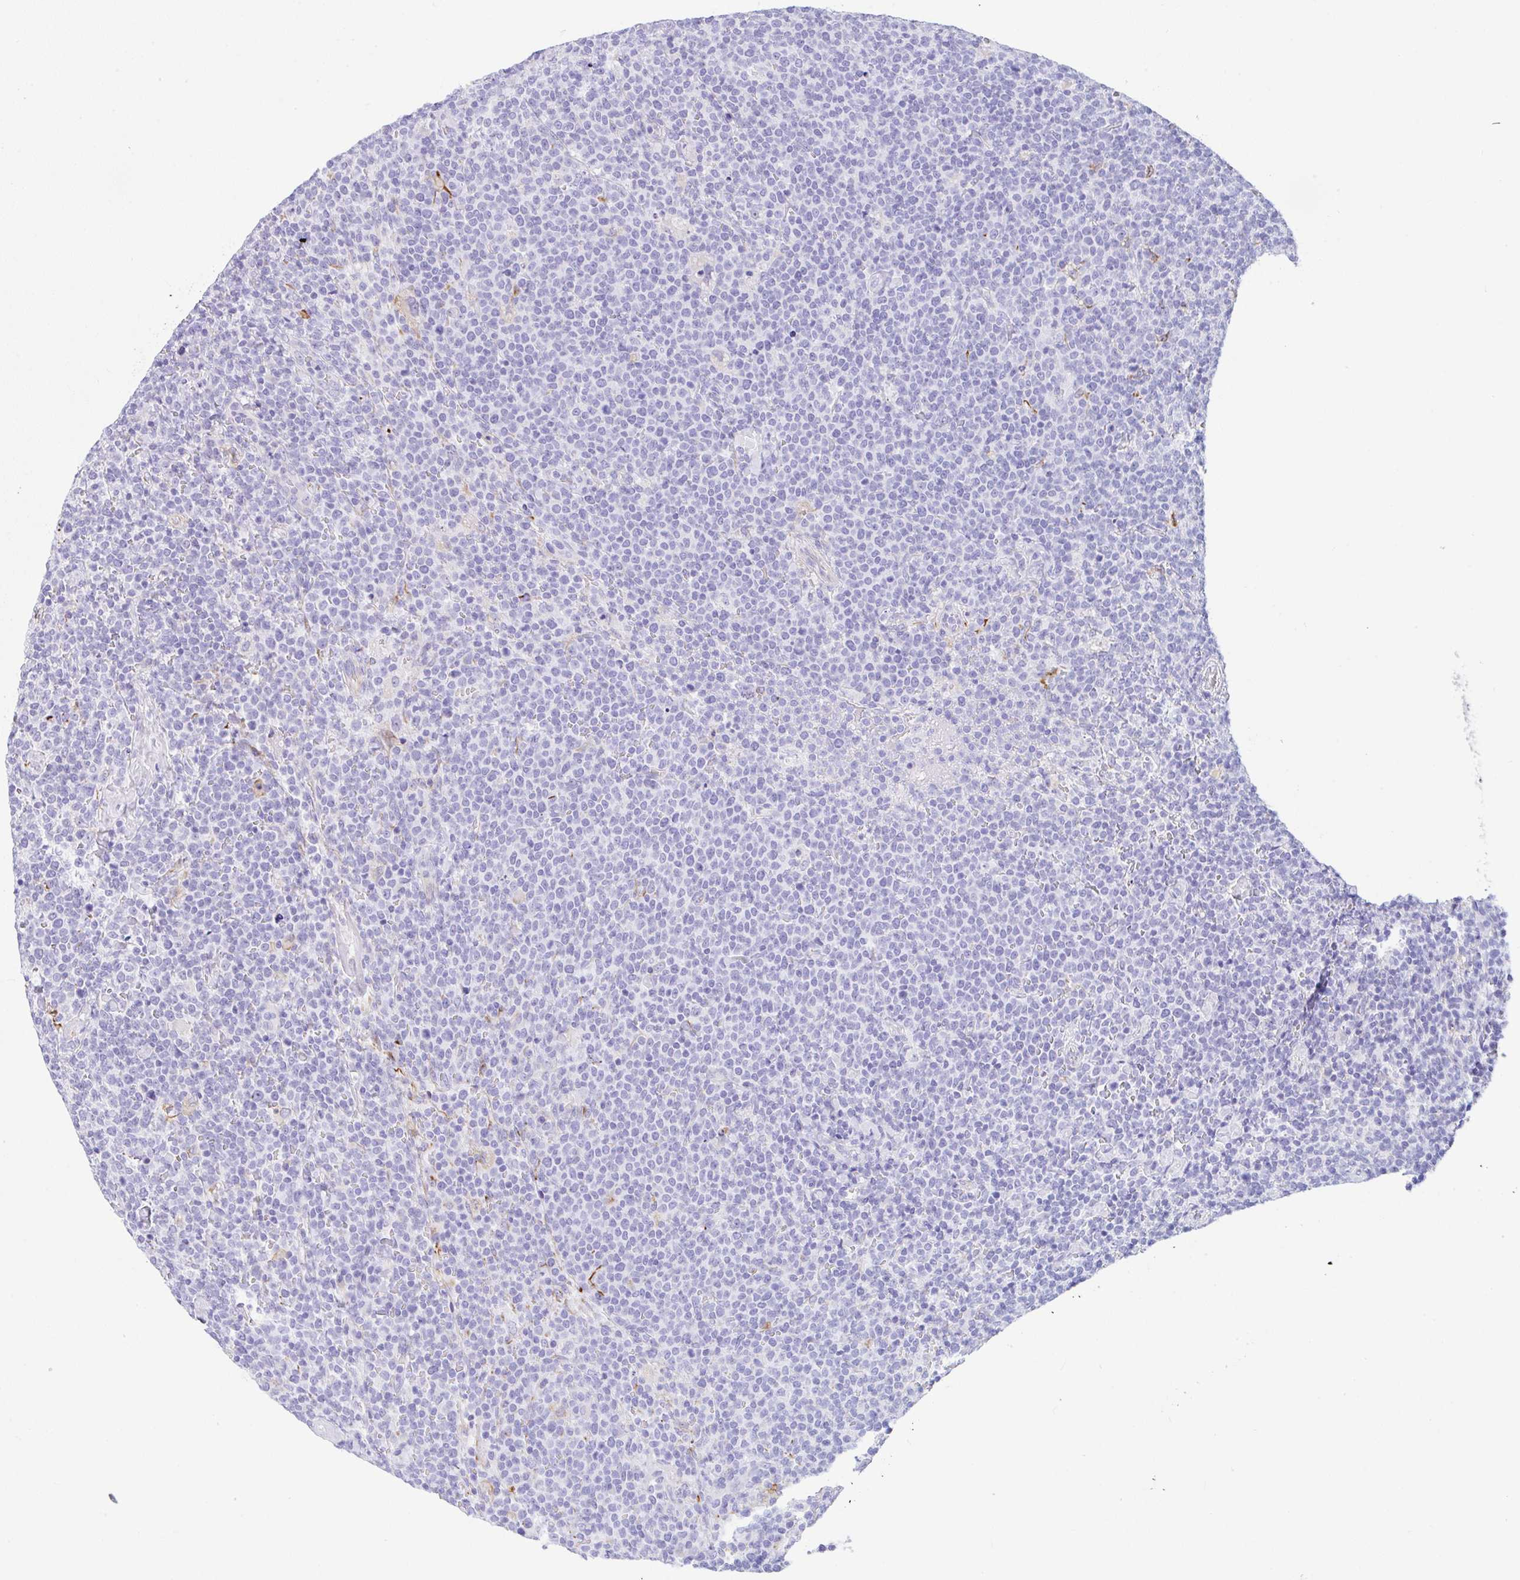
{"staining": {"intensity": "negative", "quantity": "none", "location": "none"}, "tissue": "lymphoma", "cell_type": "Tumor cells", "image_type": "cancer", "snomed": [{"axis": "morphology", "description": "Malignant lymphoma, non-Hodgkin's type, High grade"}, {"axis": "topography", "description": "Lymph node"}], "caption": "DAB immunohistochemical staining of human malignant lymphoma, non-Hodgkin's type (high-grade) reveals no significant staining in tumor cells.", "gene": "NDUFAF8", "patient": {"sex": "male", "age": 61}}